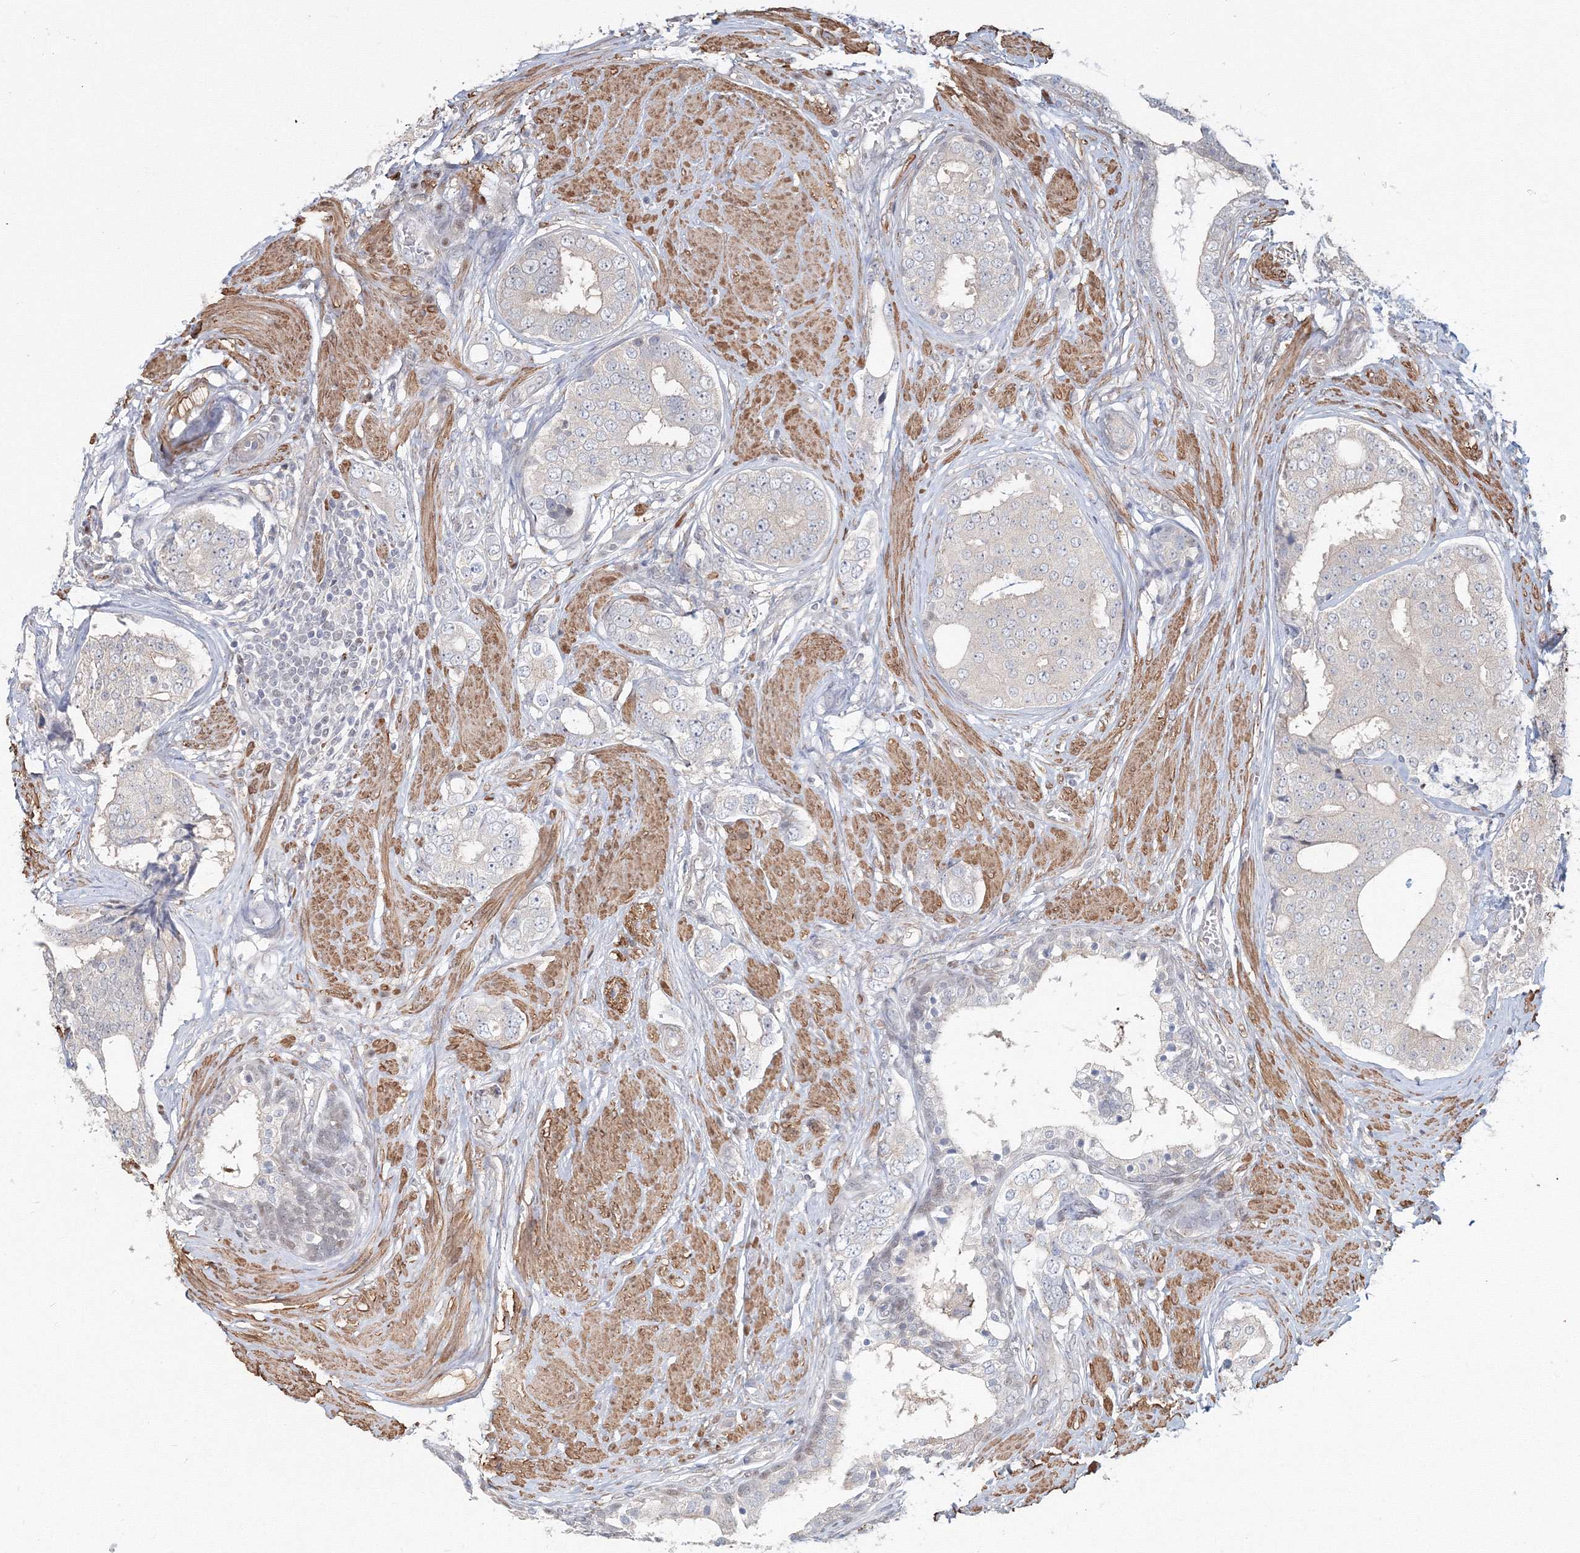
{"staining": {"intensity": "negative", "quantity": "none", "location": "none"}, "tissue": "prostate cancer", "cell_type": "Tumor cells", "image_type": "cancer", "snomed": [{"axis": "morphology", "description": "Adenocarcinoma, High grade"}, {"axis": "topography", "description": "Prostate"}], "caption": "The micrograph demonstrates no staining of tumor cells in prostate cancer. (DAB immunohistochemistry, high magnification).", "gene": "ARHGAP21", "patient": {"sex": "male", "age": 56}}